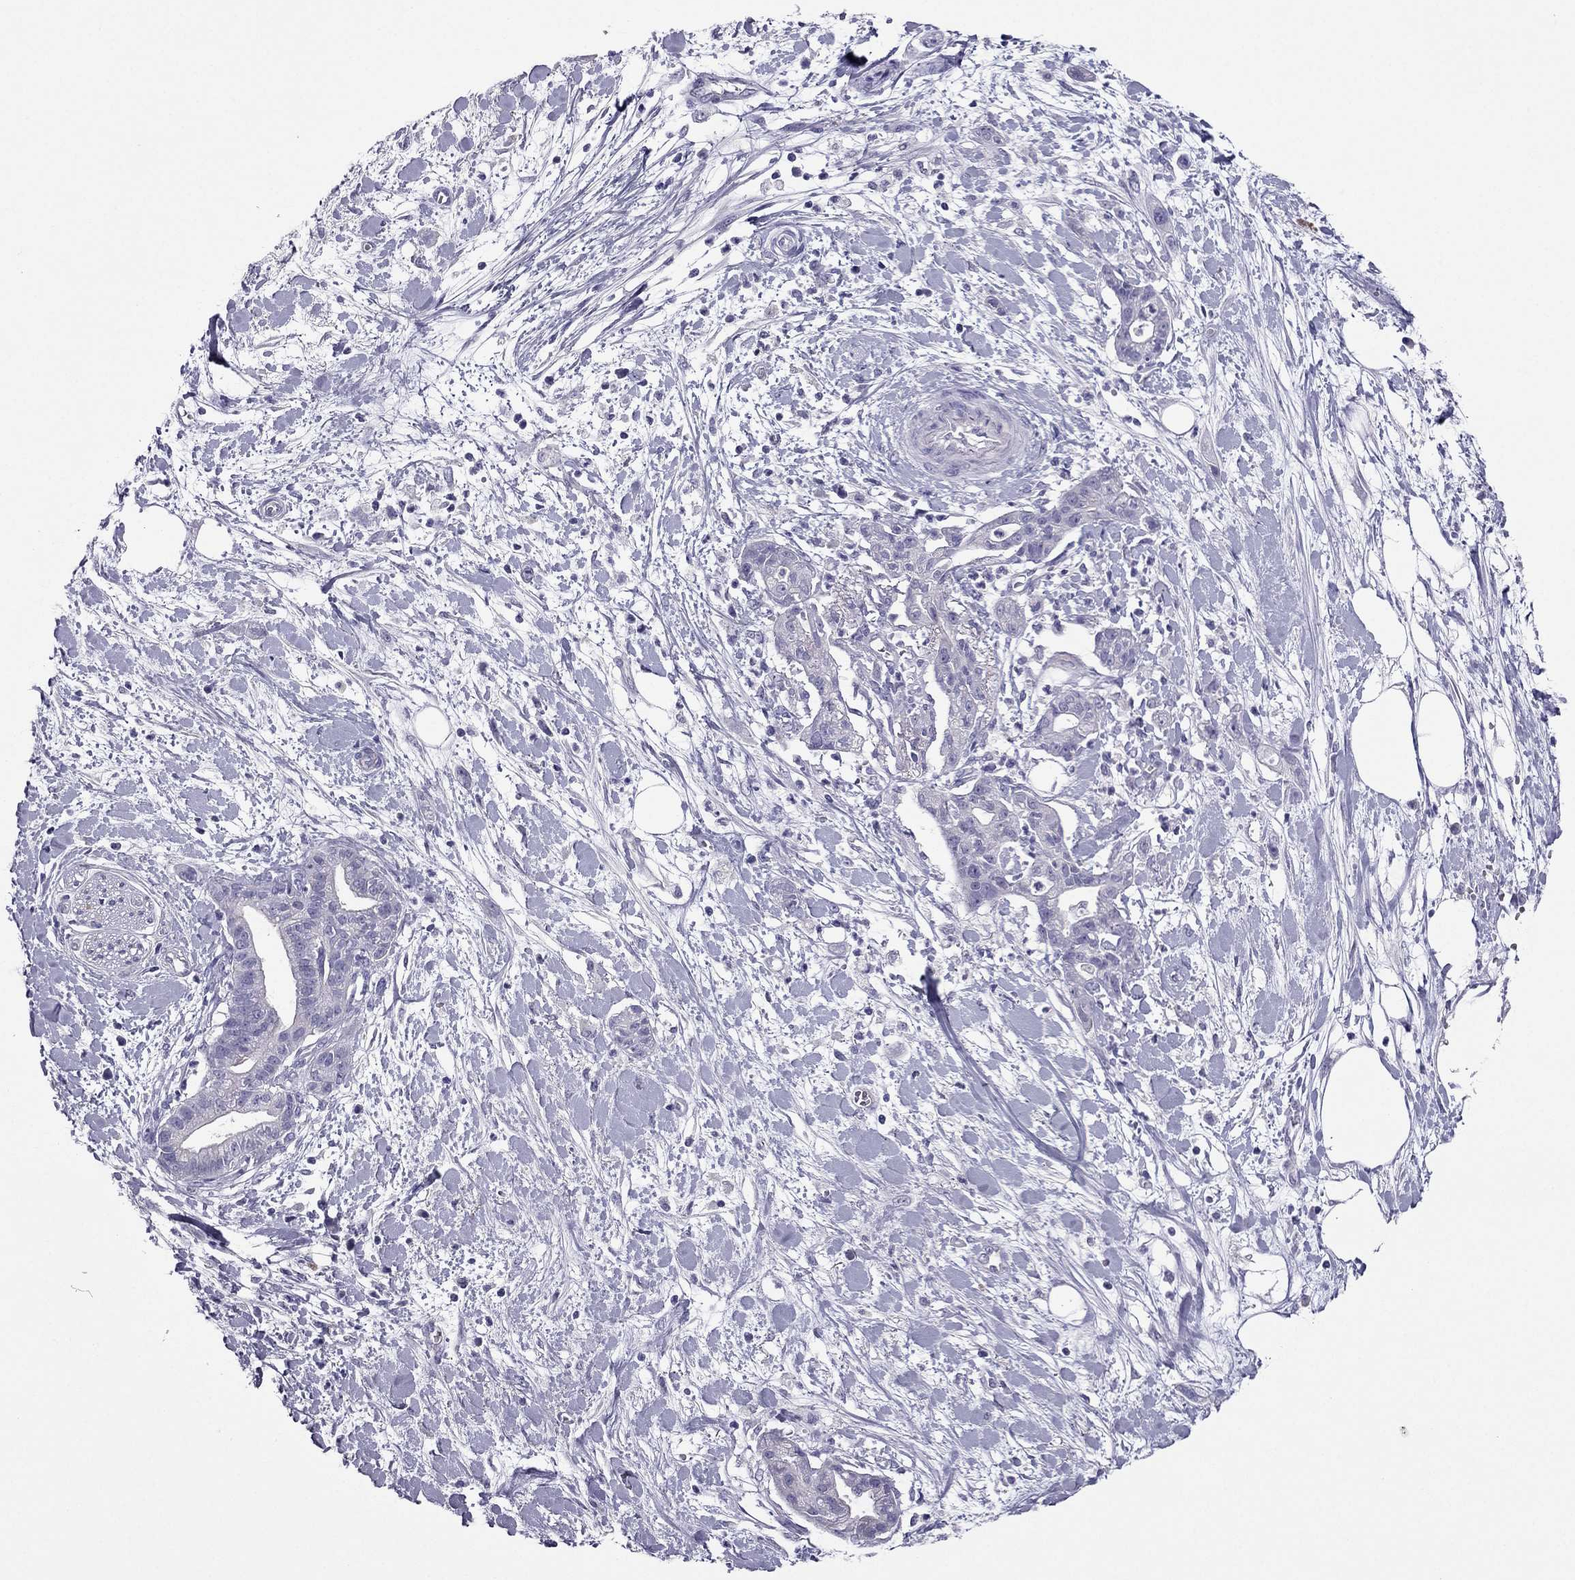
{"staining": {"intensity": "negative", "quantity": "none", "location": "none"}, "tissue": "pancreatic cancer", "cell_type": "Tumor cells", "image_type": "cancer", "snomed": [{"axis": "morphology", "description": "Normal tissue, NOS"}, {"axis": "morphology", "description": "Adenocarcinoma, NOS"}, {"axis": "topography", "description": "Lymph node"}, {"axis": "topography", "description": "Pancreas"}], "caption": "Tumor cells show no significant protein positivity in adenocarcinoma (pancreatic).", "gene": "PDE6A", "patient": {"sex": "female", "age": 58}}